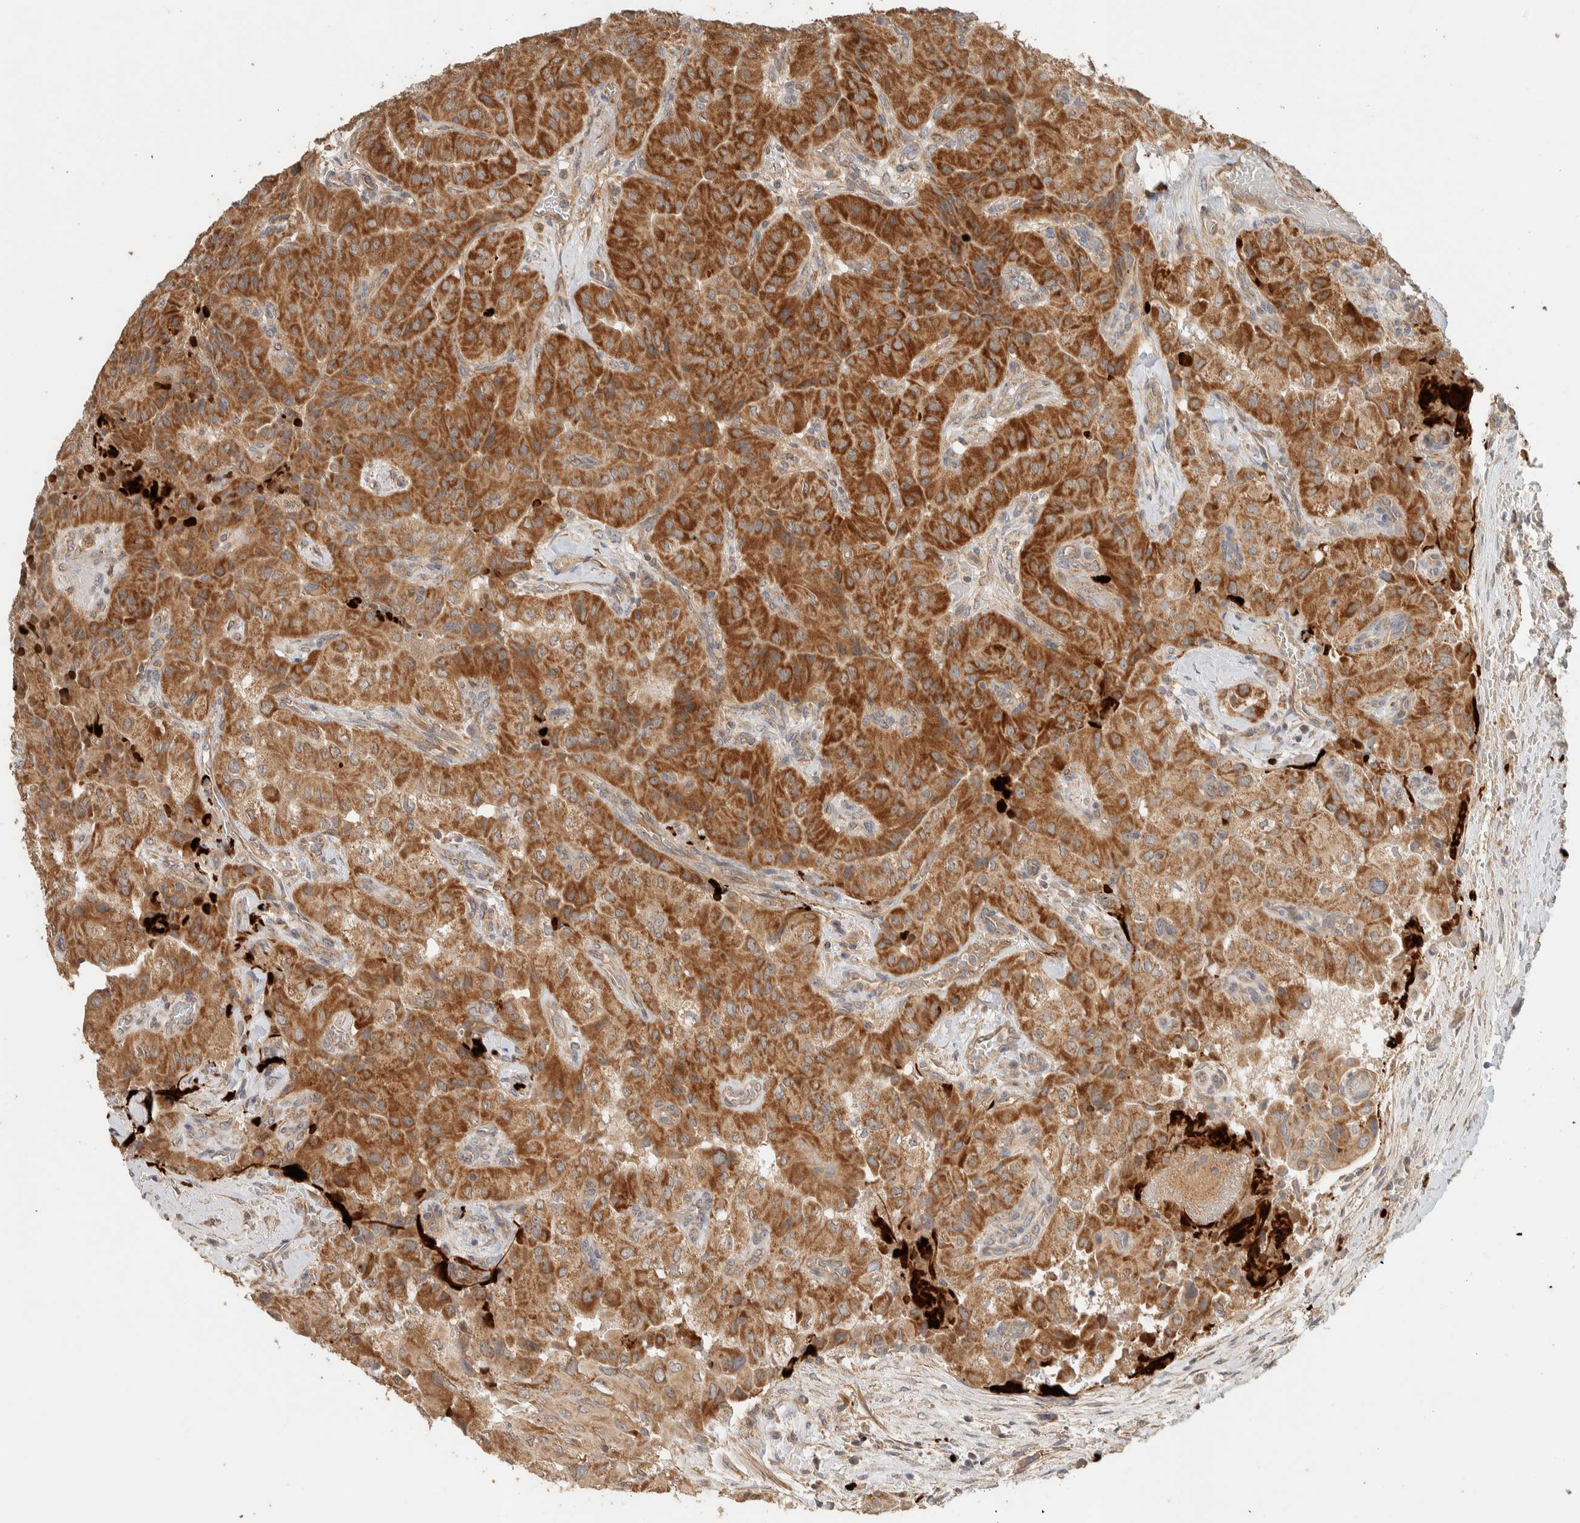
{"staining": {"intensity": "strong", "quantity": ">75%", "location": "cytoplasmic/membranous"}, "tissue": "thyroid cancer", "cell_type": "Tumor cells", "image_type": "cancer", "snomed": [{"axis": "morphology", "description": "Papillary adenocarcinoma, NOS"}, {"axis": "topography", "description": "Thyroid gland"}], "caption": "IHC micrograph of thyroid cancer stained for a protein (brown), which reveals high levels of strong cytoplasmic/membranous staining in about >75% of tumor cells.", "gene": "PDE7B", "patient": {"sex": "female", "age": 59}}